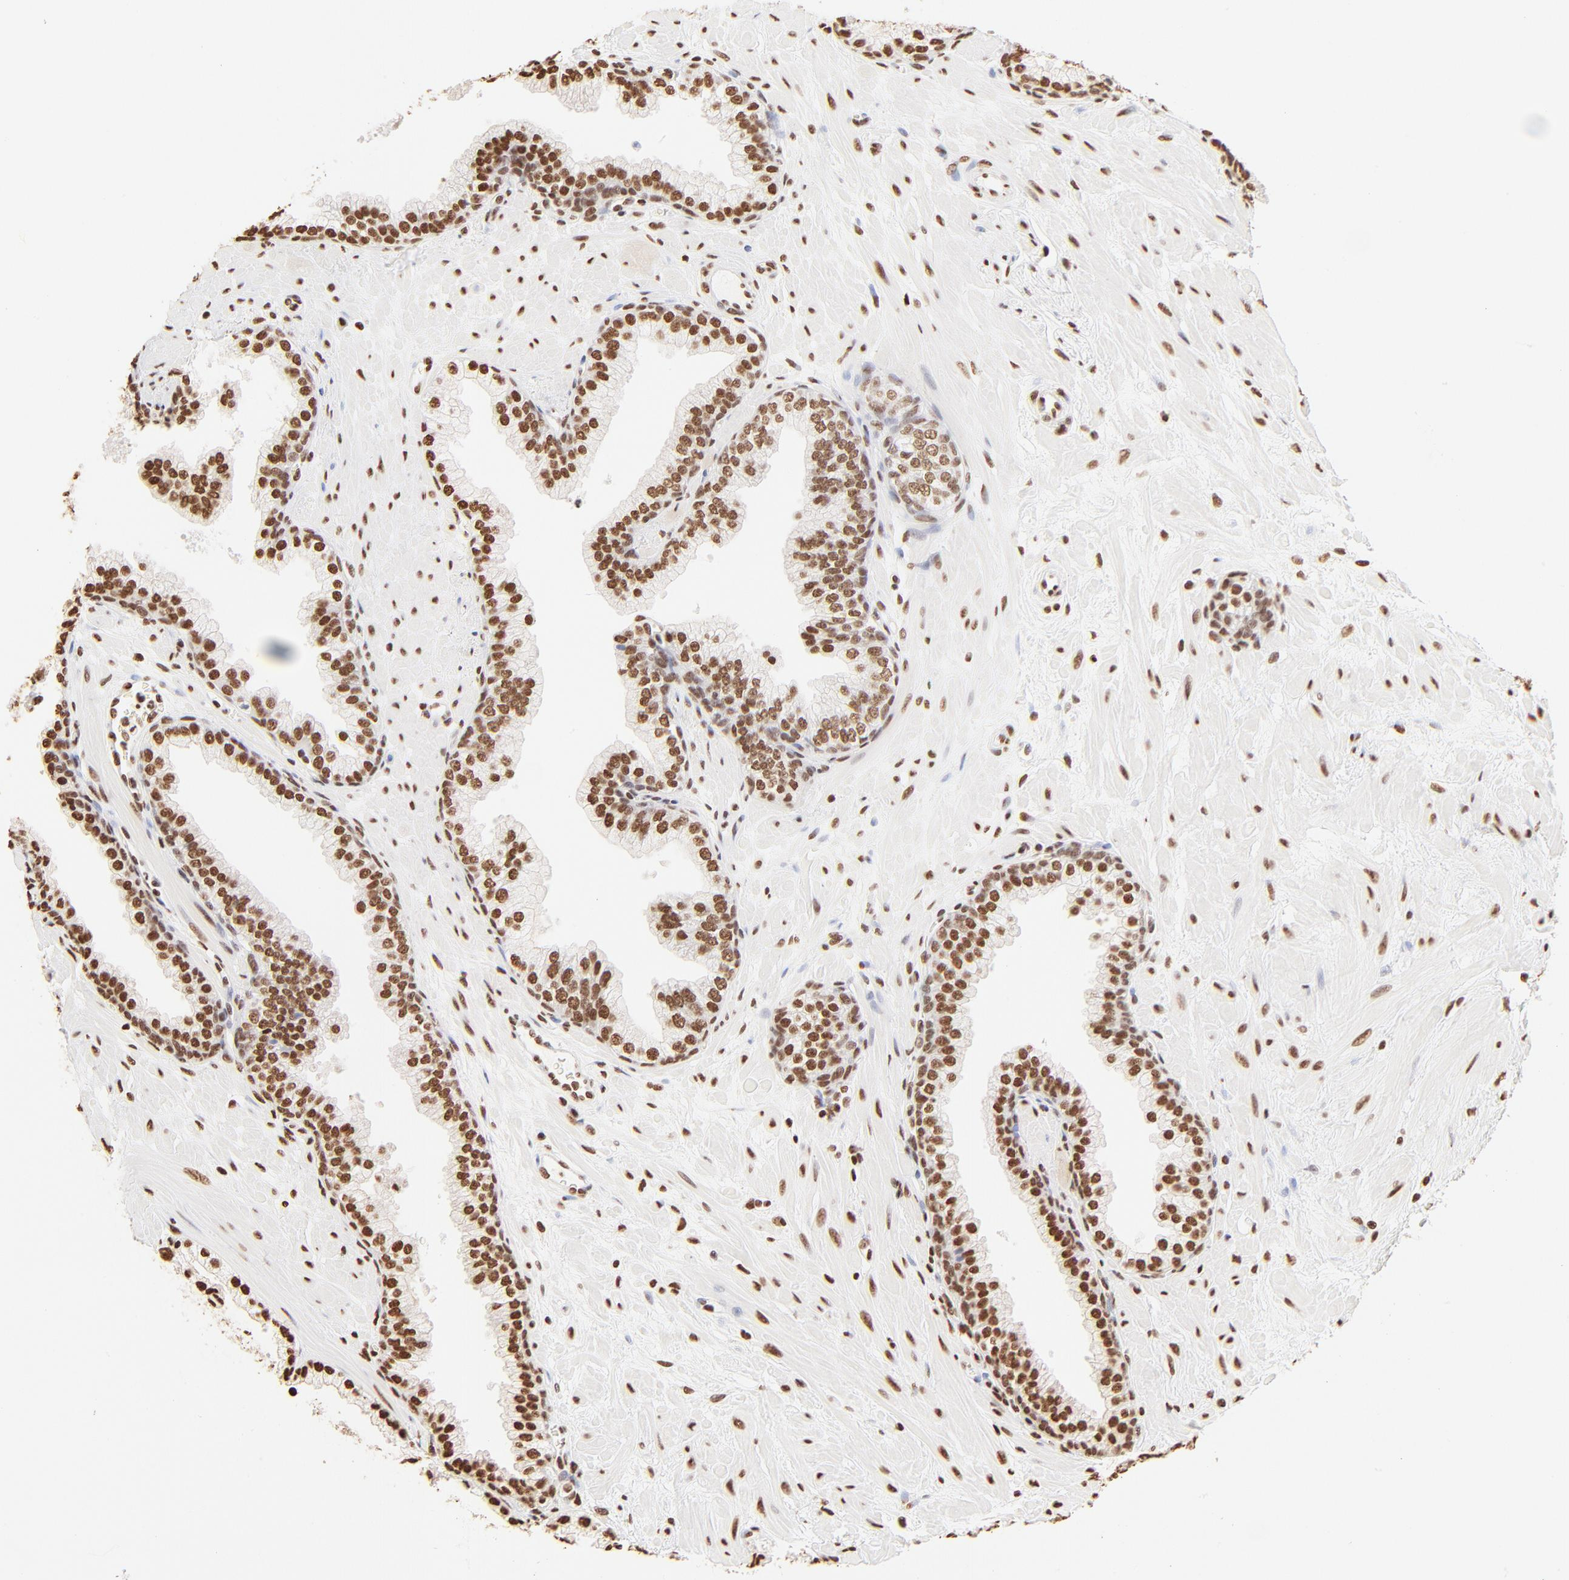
{"staining": {"intensity": "strong", "quantity": ">75%", "location": "cytoplasmic/membranous,nuclear"}, "tissue": "prostate", "cell_type": "Glandular cells", "image_type": "normal", "snomed": [{"axis": "morphology", "description": "Normal tissue, NOS"}, {"axis": "topography", "description": "Prostate"}], "caption": "Protein staining exhibits strong cytoplasmic/membranous,nuclear staining in about >75% of glandular cells in normal prostate.", "gene": "ZNF540", "patient": {"sex": "male", "age": 60}}